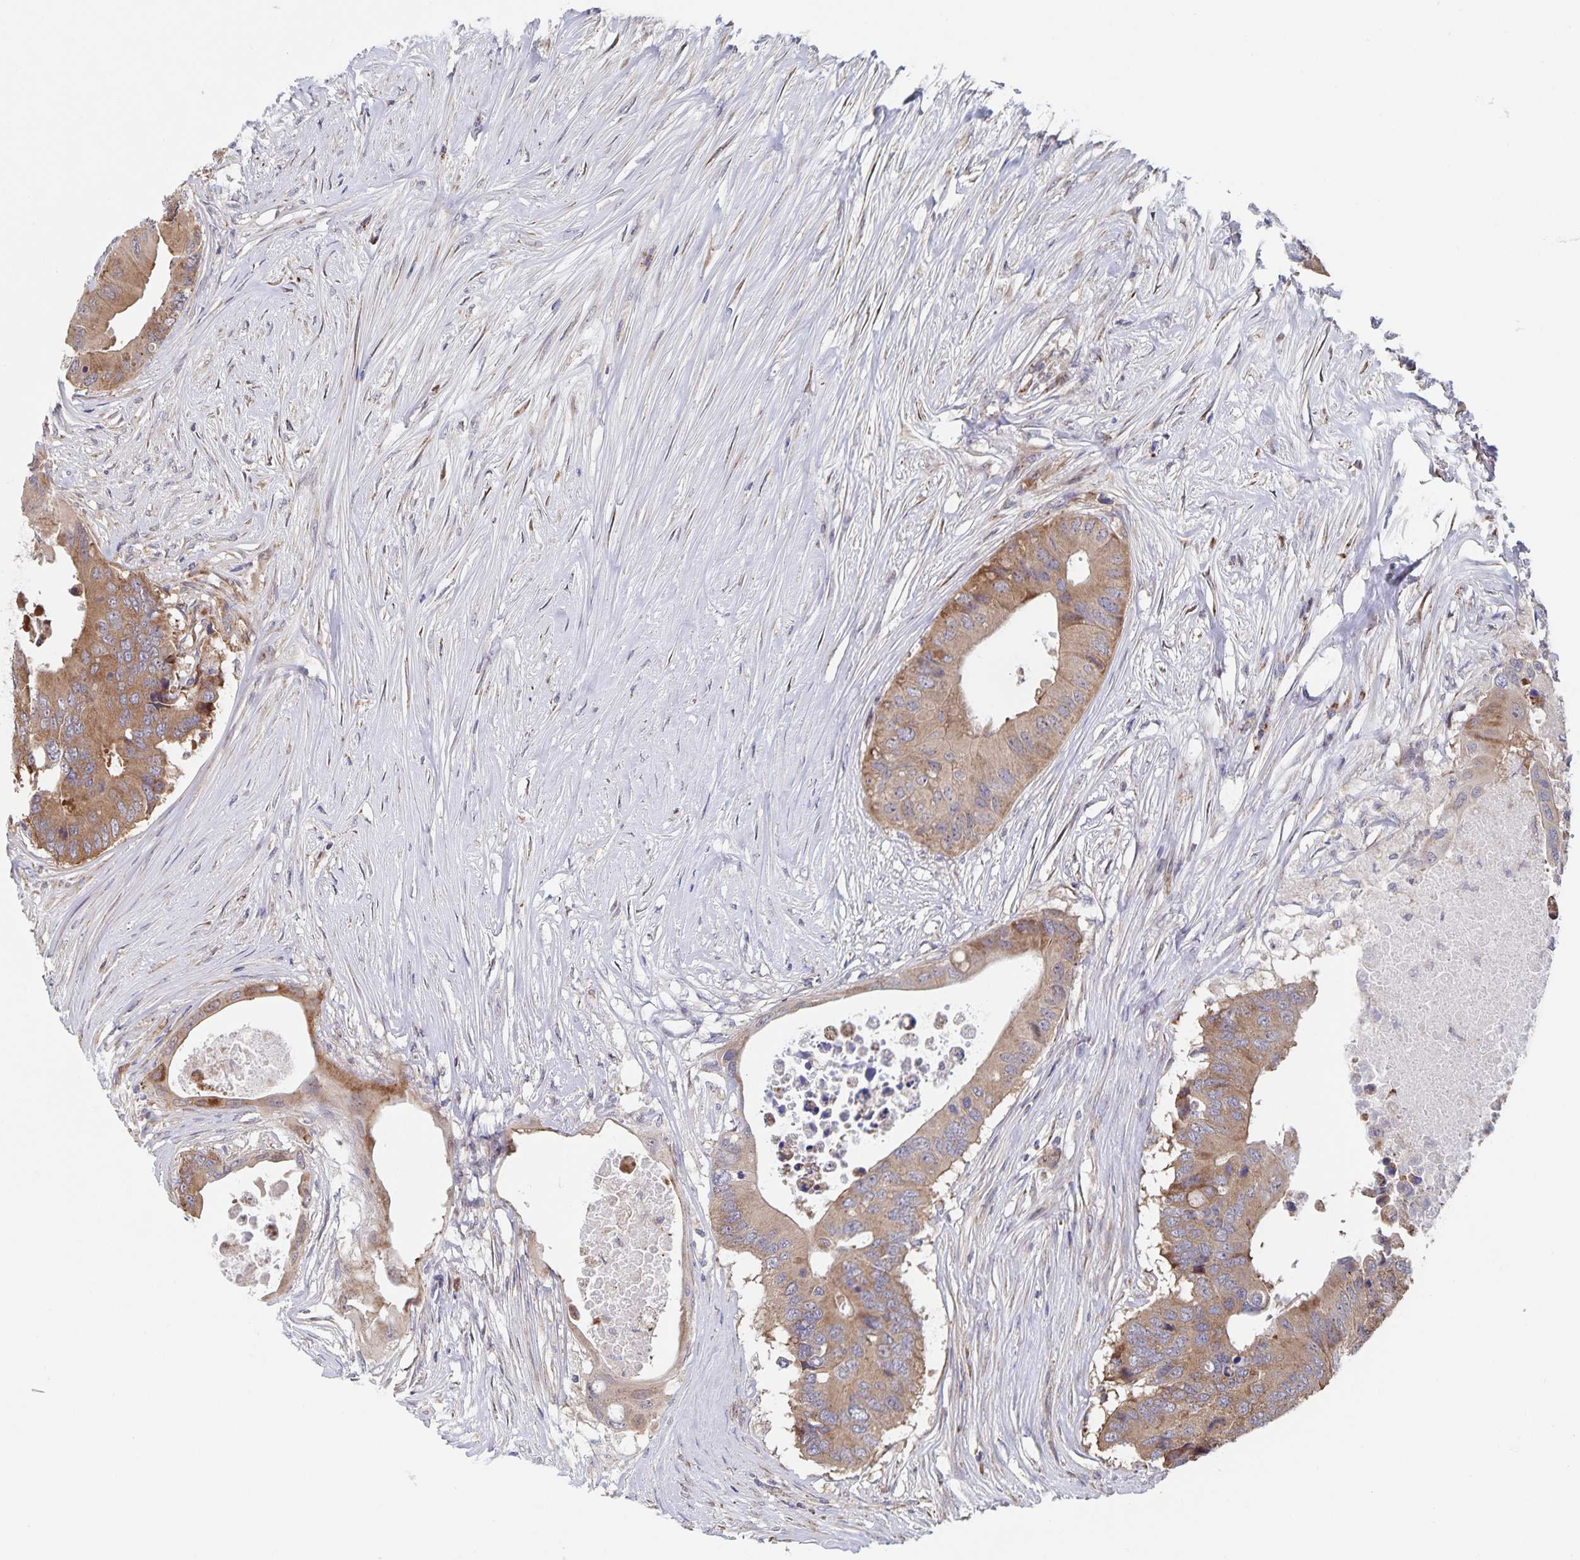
{"staining": {"intensity": "moderate", "quantity": ">75%", "location": "cytoplasmic/membranous"}, "tissue": "colorectal cancer", "cell_type": "Tumor cells", "image_type": "cancer", "snomed": [{"axis": "morphology", "description": "Adenocarcinoma, NOS"}, {"axis": "topography", "description": "Colon"}], "caption": "This image reveals immunohistochemistry (IHC) staining of adenocarcinoma (colorectal), with medium moderate cytoplasmic/membranous staining in approximately >75% of tumor cells.", "gene": "ACACA", "patient": {"sex": "male", "age": 71}}